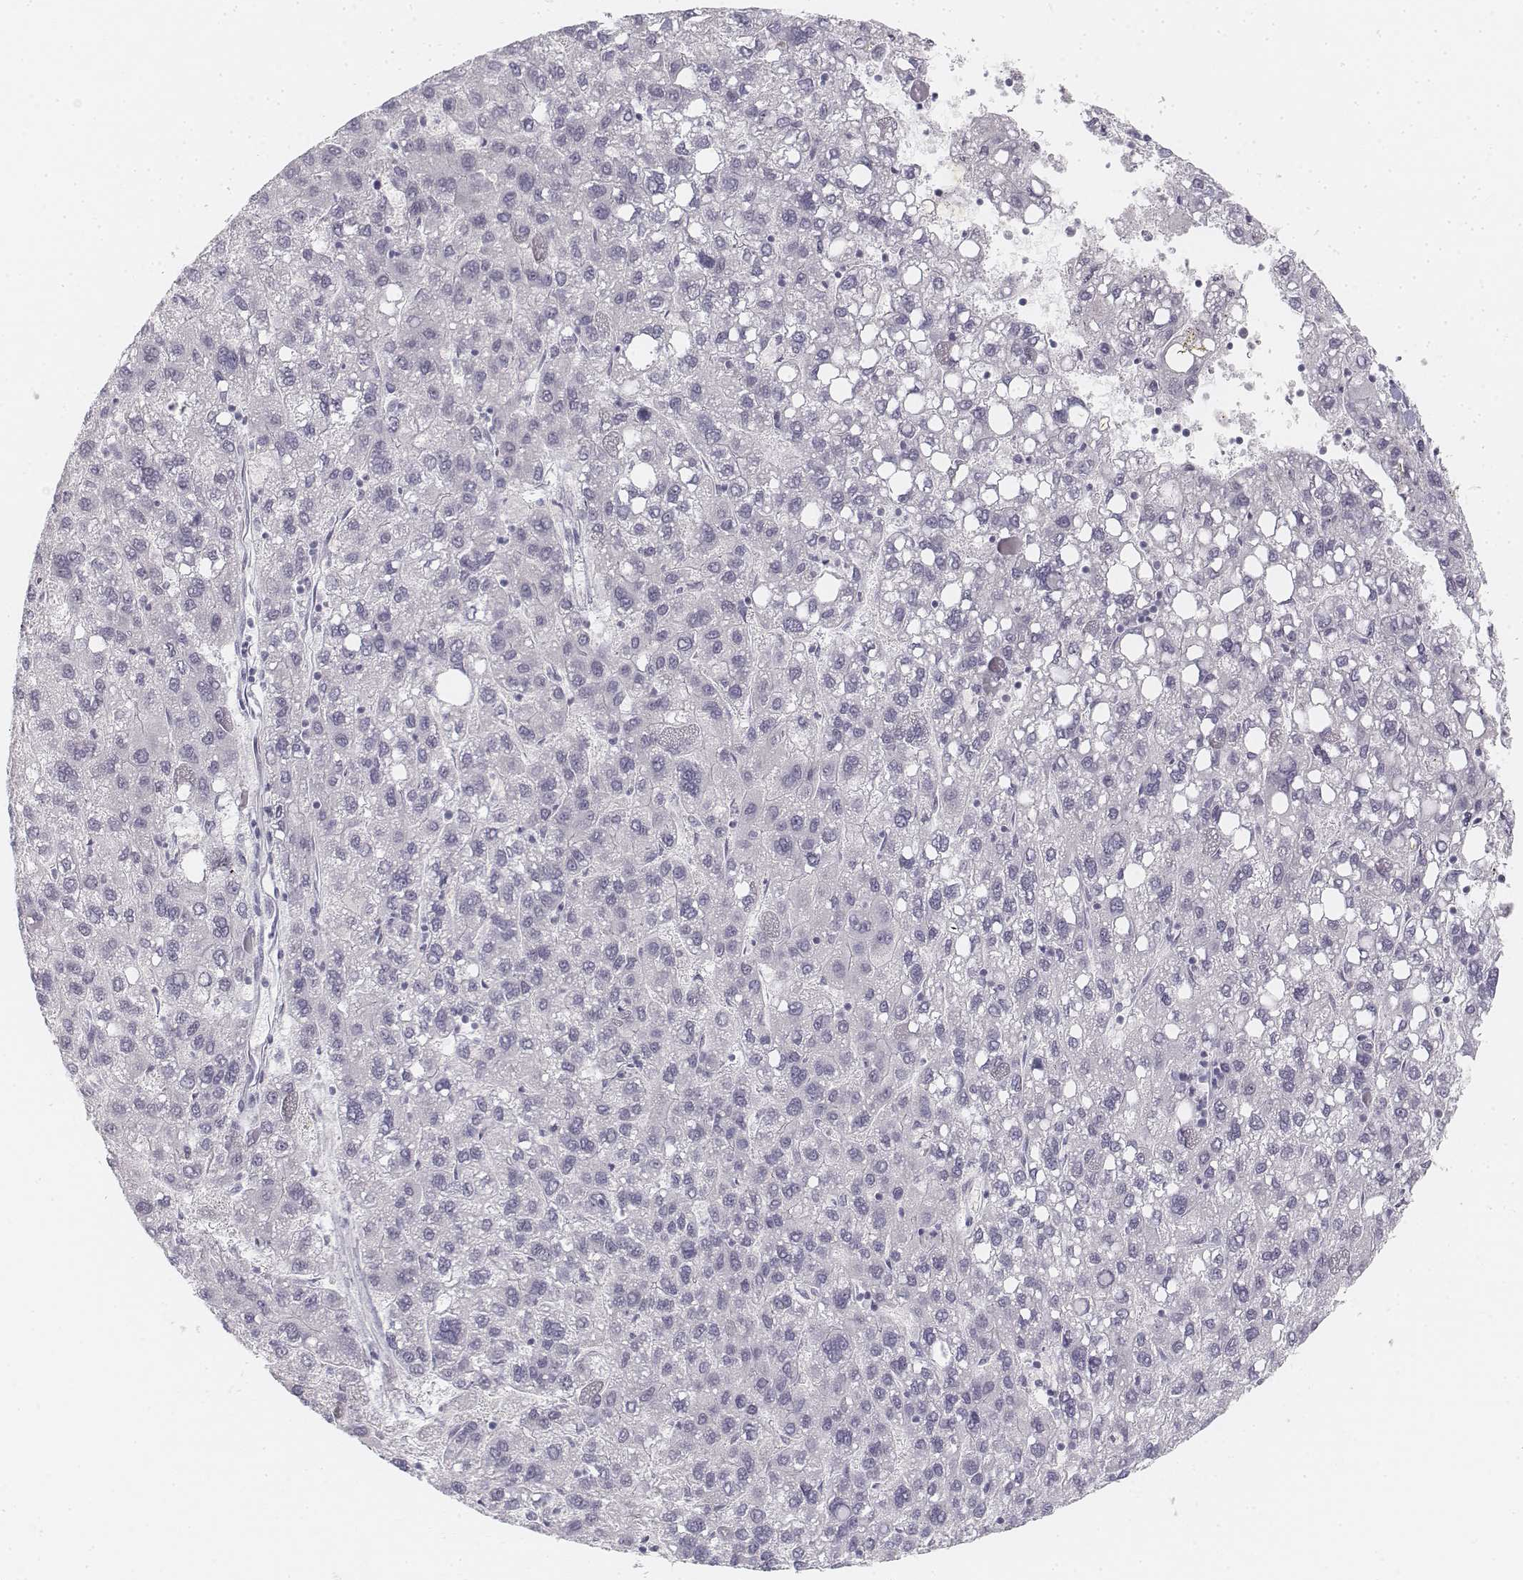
{"staining": {"intensity": "negative", "quantity": "none", "location": "none"}, "tissue": "liver cancer", "cell_type": "Tumor cells", "image_type": "cancer", "snomed": [{"axis": "morphology", "description": "Carcinoma, Hepatocellular, NOS"}, {"axis": "topography", "description": "Liver"}], "caption": "Liver cancer was stained to show a protein in brown. There is no significant positivity in tumor cells.", "gene": "KRT25", "patient": {"sex": "female", "age": 82}}